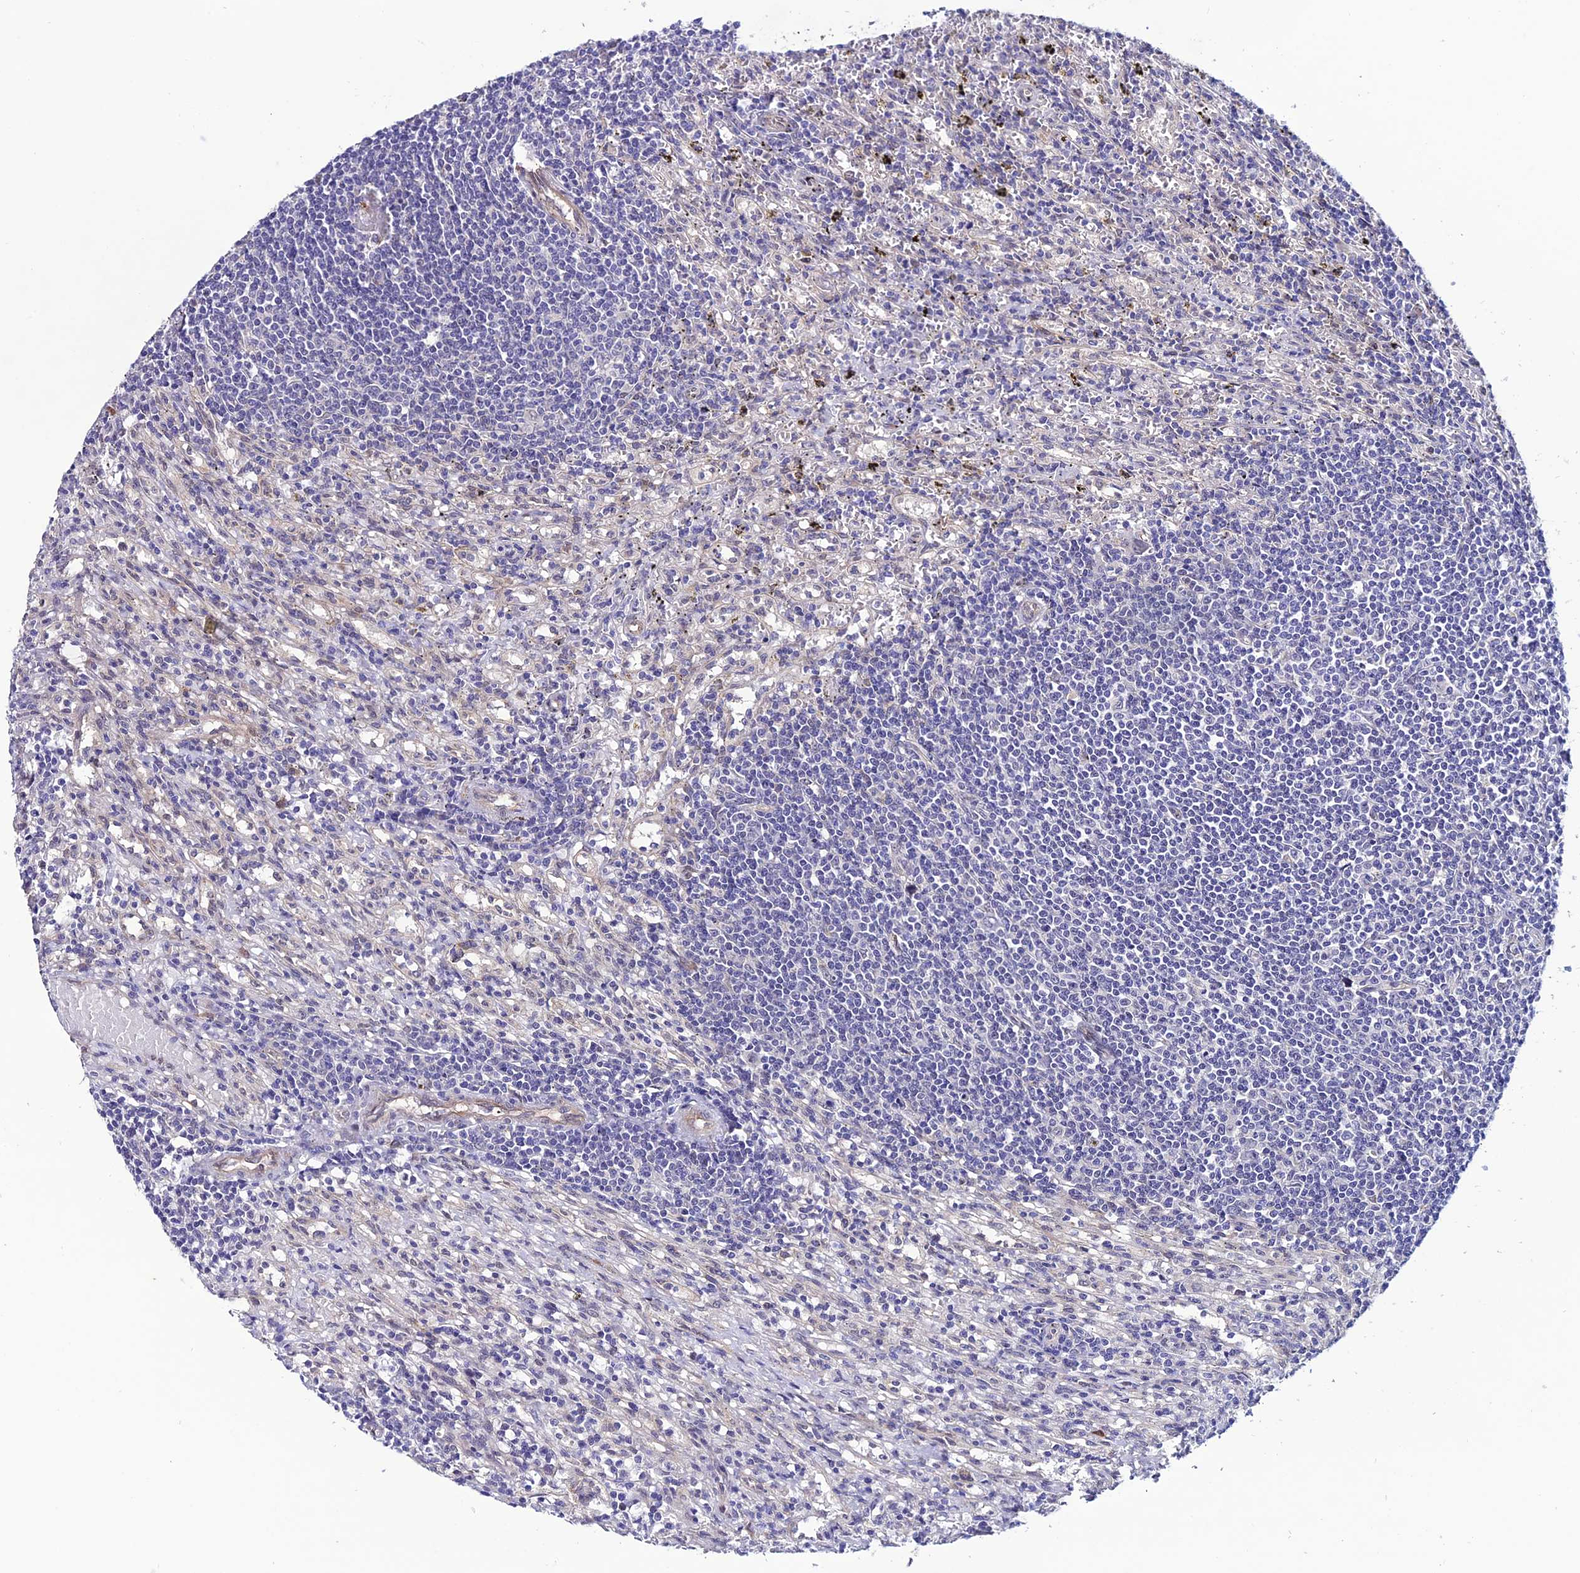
{"staining": {"intensity": "negative", "quantity": "none", "location": "none"}, "tissue": "lymphoma", "cell_type": "Tumor cells", "image_type": "cancer", "snomed": [{"axis": "morphology", "description": "Malignant lymphoma, non-Hodgkin's type, Low grade"}, {"axis": "topography", "description": "Spleen"}], "caption": "This histopathology image is of malignant lymphoma, non-Hodgkin's type (low-grade) stained with immunohistochemistry (IHC) to label a protein in brown with the nuclei are counter-stained blue. There is no expression in tumor cells.", "gene": "FZD8", "patient": {"sex": "male", "age": 76}}